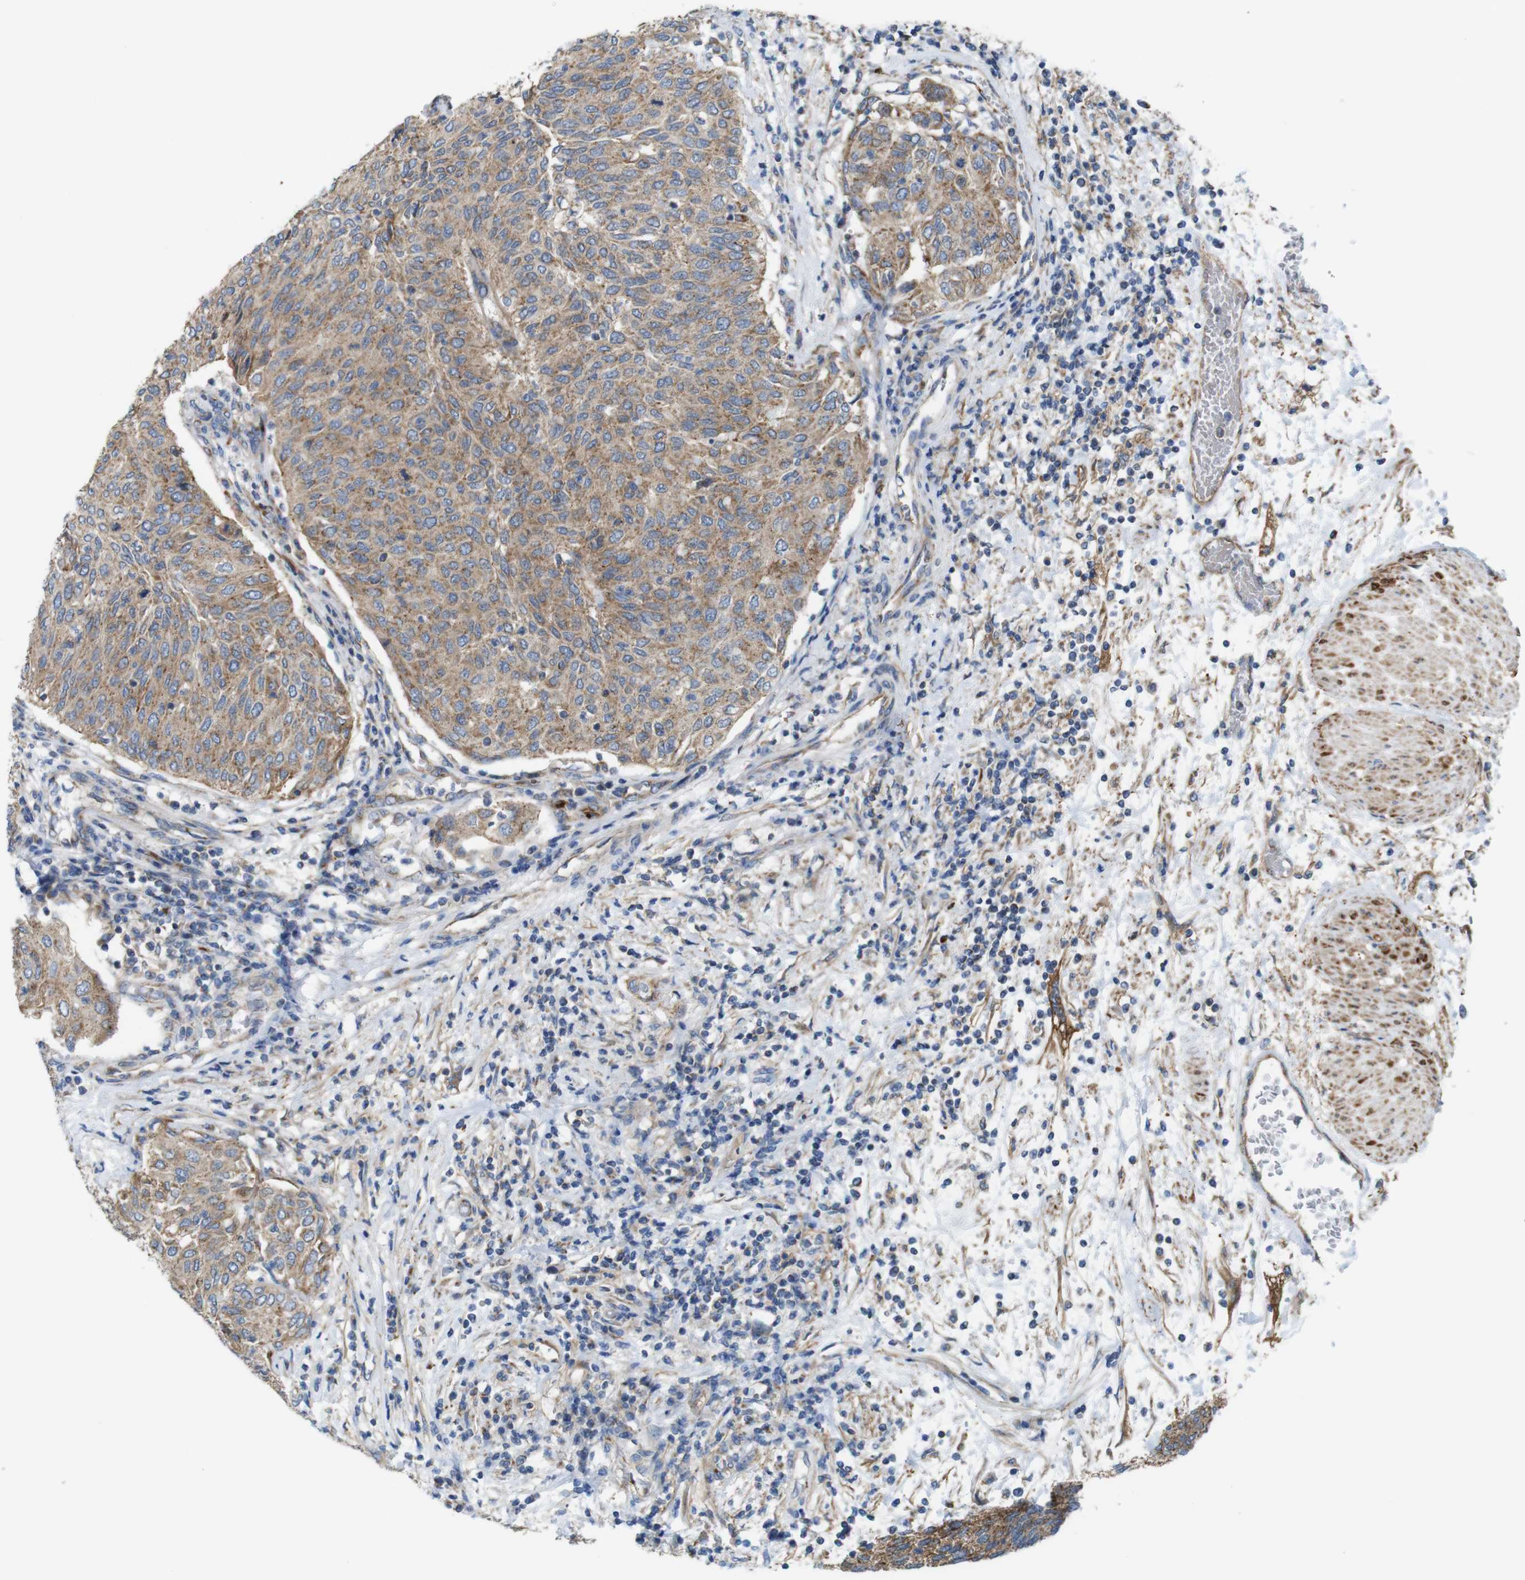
{"staining": {"intensity": "moderate", "quantity": ">75%", "location": "cytoplasmic/membranous"}, "tissue": "urothelial cancer", "cell_type": "Tumor cells", "image_type": "cancer", "snomed": [{"axis": "morphology", "description": "Urothelial carcinoma, Low grade"}, {"axis": "topography", "description": "Urinary bladder"}], "caption": "Approximately >75% of tumor cells in urothelial cancer display moderate cytoplasmic/membranous protein positivity as visualized by brown immunohistochemical staining.", "gene": "EFCAB14", "patient": {"sex": "female", "age": 79}}